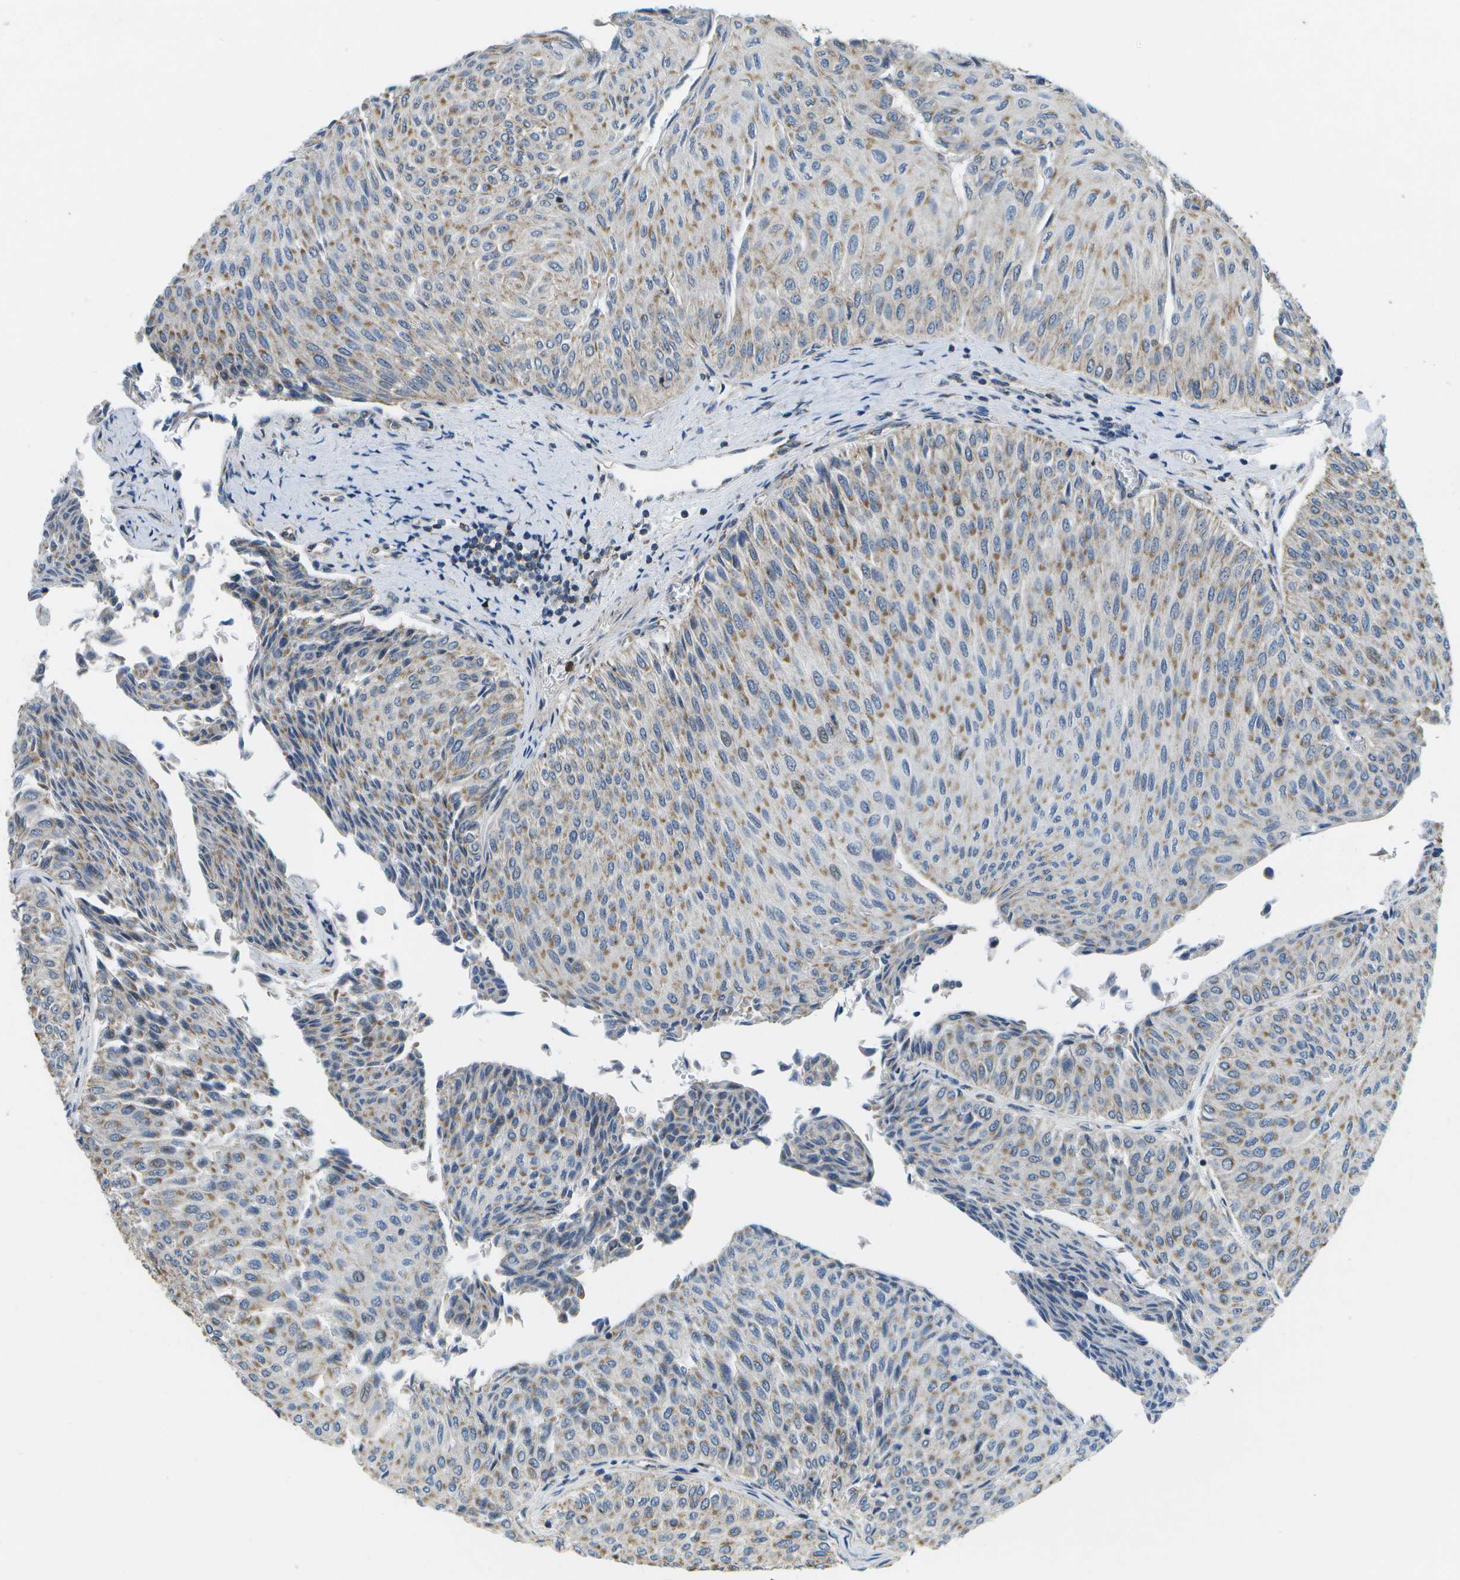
{"staining": {"intensity": "moderate", "quantity": ">75%", "location": "cytoplasmic/membranous"}, "tissue": "urothelial cancer", "cell_type": "Tumor cells", "image_type": "cancer", "snomed": [{"axis": "morphology", "description": "Urothelial carcinoma, Low grade"}, {"axis": "topography", "description": "Urinary bladder"}], "caption": "Brown immunohistochemical staining in human urothelial cancer demonstrates moderate cytoplasmic/membranous expression in approximately >75% of tumor cells.", "gene": "GALNT15", "patient": {"sex": "male", "age": 78}}